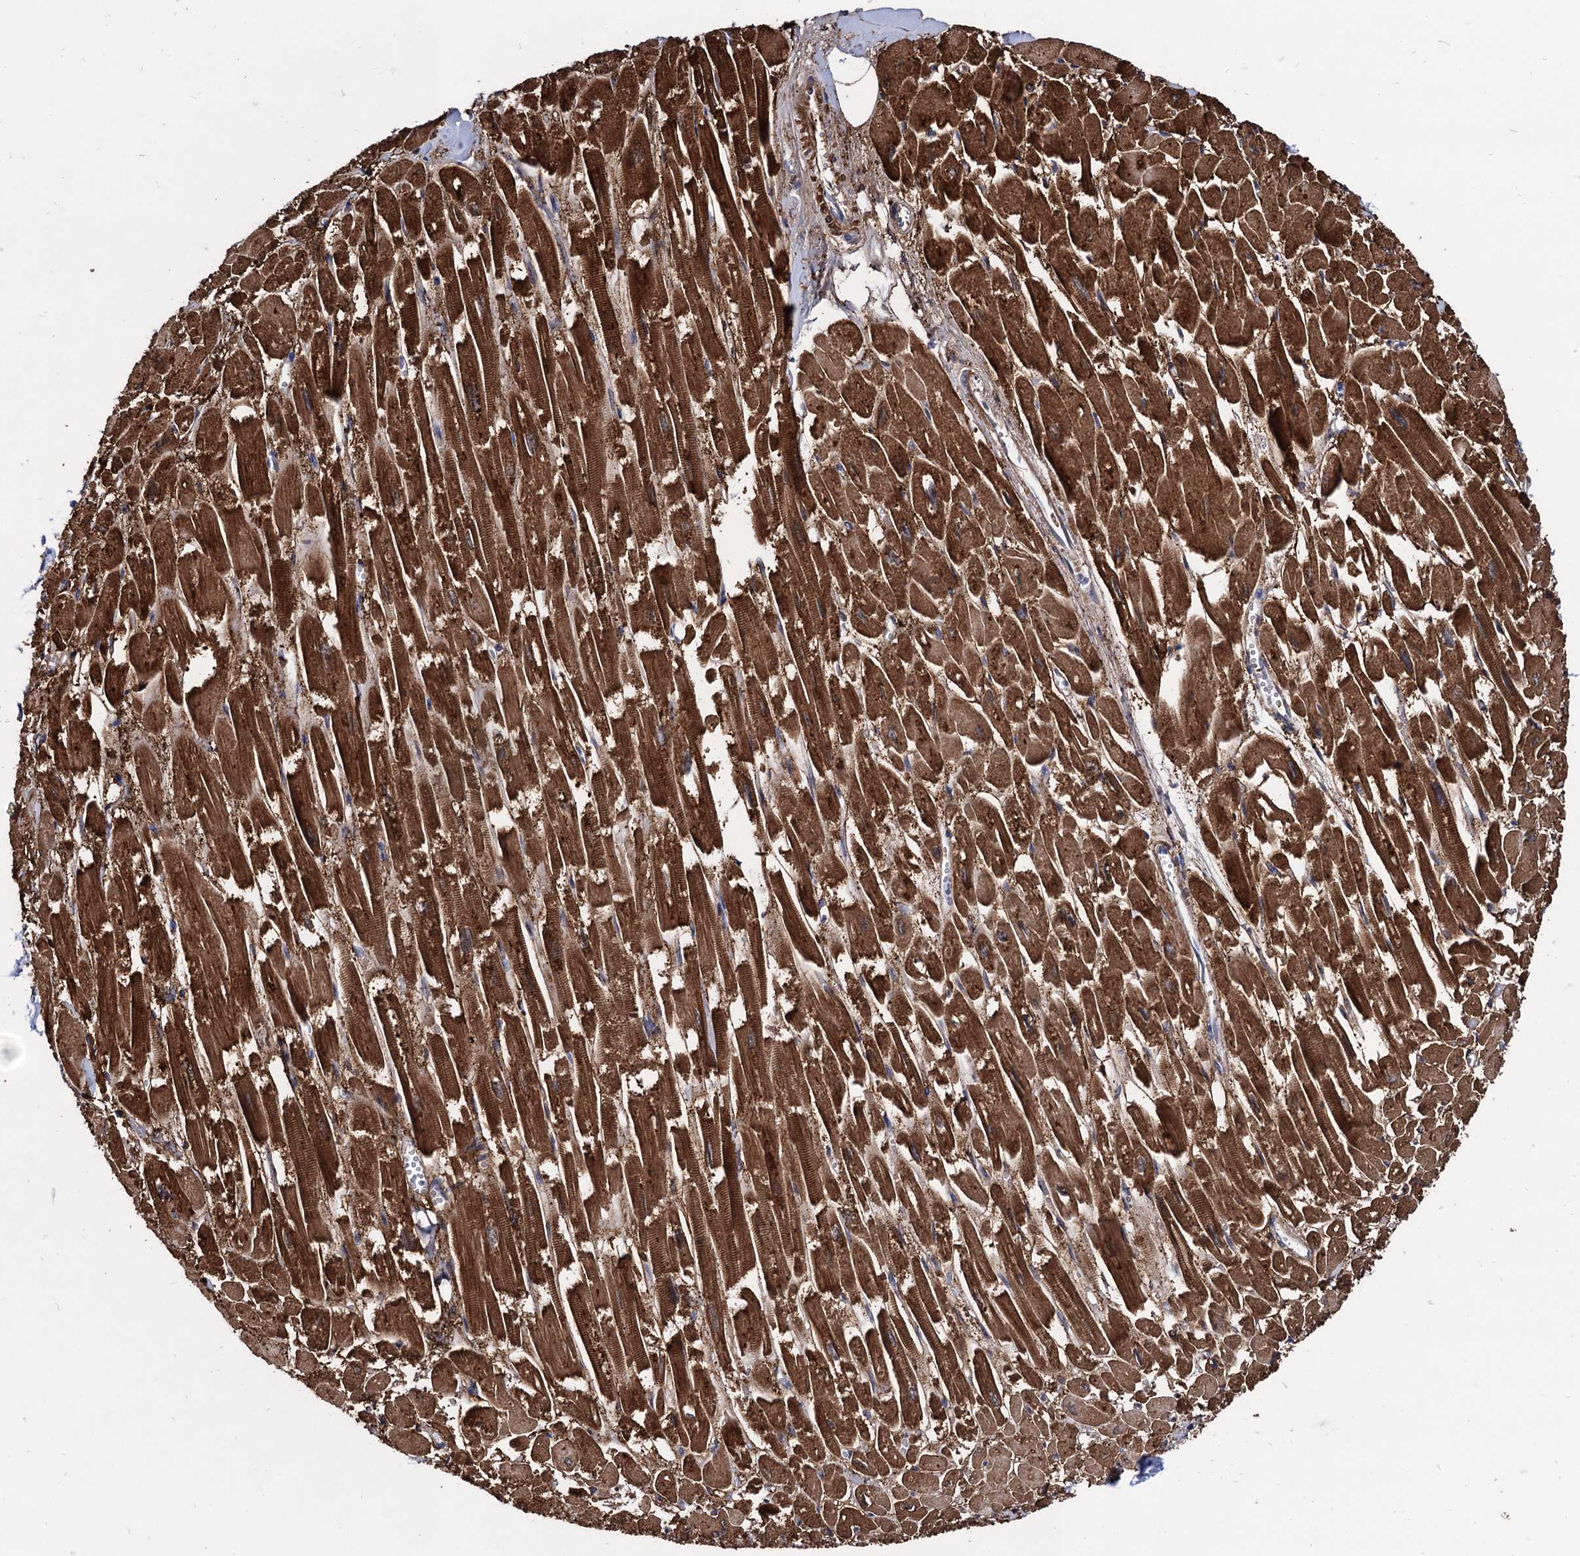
{"staining": {"intensity": "strong", "quantity": ">75%", "location": "cytoplasmic/membranous"}, "tissue": "heart muscle", "cell_type": "Cardiomyocytes", "image_type": "normal", "snomed": [{"axis": "morphology", "description": "Normal tissue, NOS"}, {"axis": "topography", "description": "Heart"}], "caption": "Heart muscle stained with a brown dye reveals strong cytoplasmic/membranous positive positivity in about >75% of cardiomyocytes.", "gene": "CPPED1", "patient": {"sex": "male", "age": 54}}